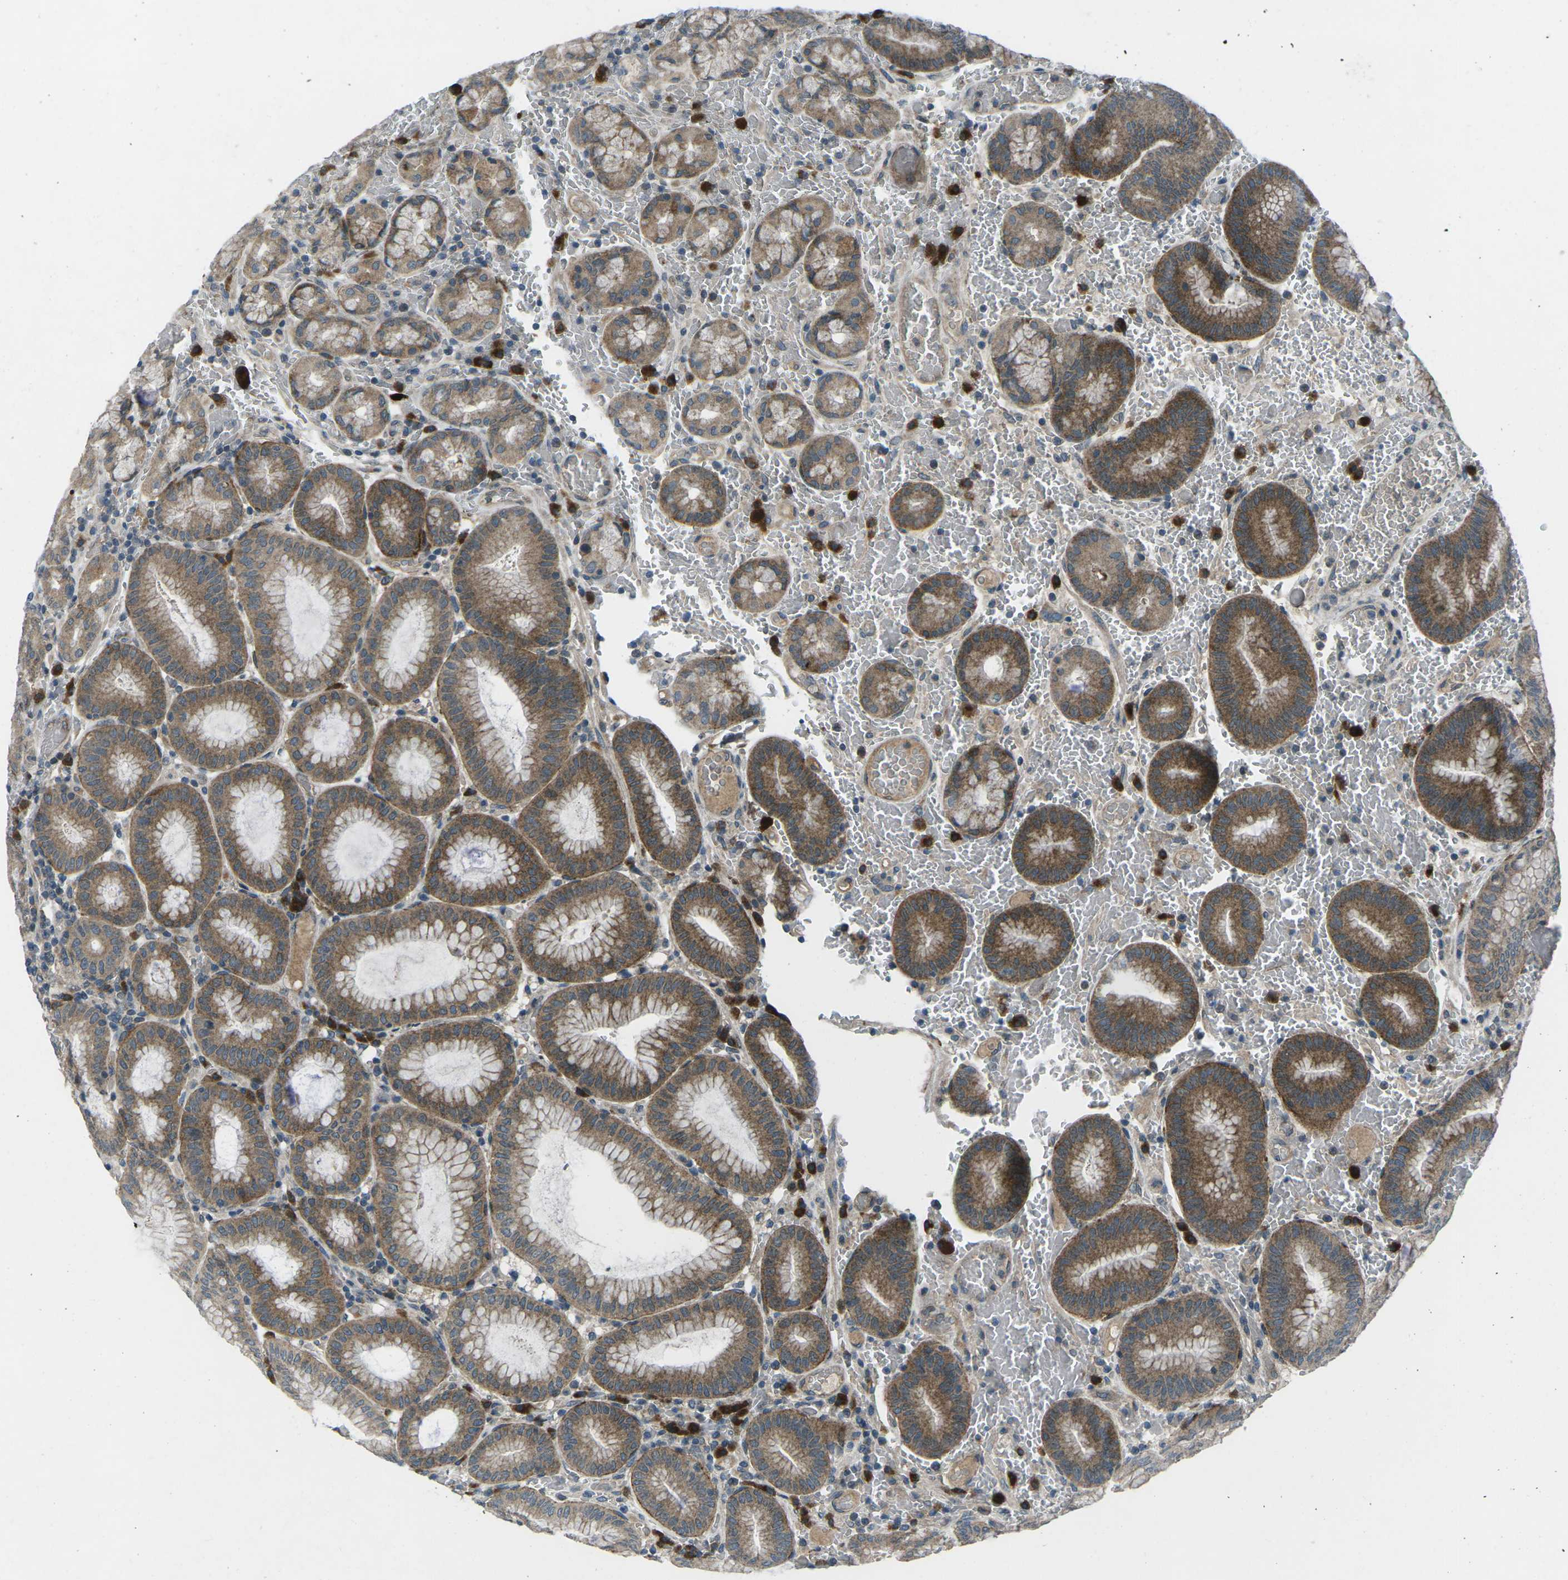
{"staining": {"intensity": "strong", "quantity": ">75%", "location": "cytoplasmic/membranous"}, "tissue": "stomach", "cell_type": "Glandular cells", "image_type": "normal", "snomed": [{"axis": "morphology", "description": "Normal tissue, NOS"}, {"axis": "morphology", "description": "Carcinoid, malignant, NOS"}, {"axis": "topography", "description": "Stomach, upper"}], "caption": "Protein staining of unremarkable stomach demonstrates strong cytoplasmic/membranous staining in approximately >75% of glandular cells.", "gene": "CDK16", "patient": {"sex": "male", "age": 39}}